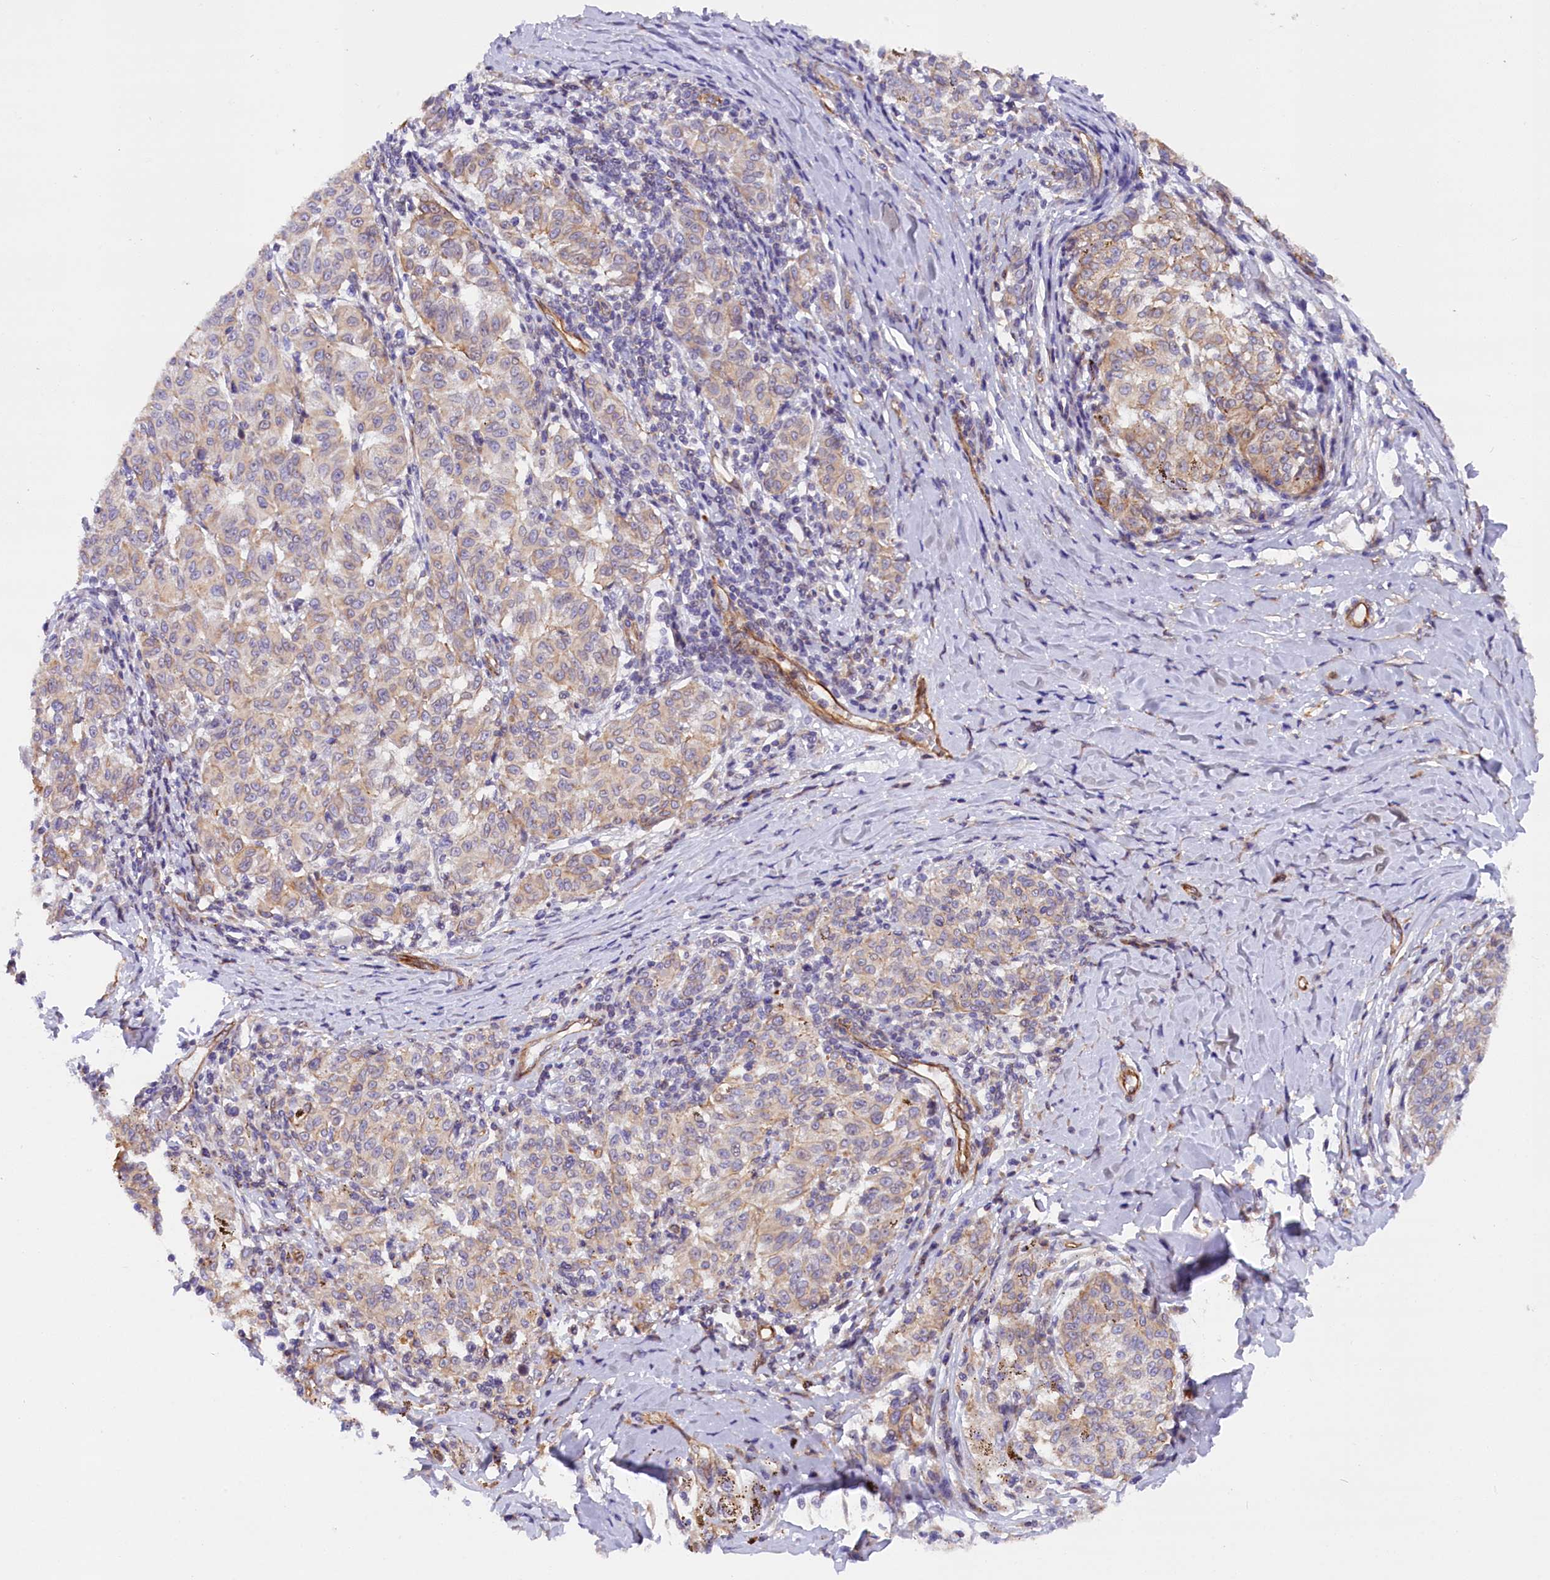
{"staining": {"intensity": "weak", "quantity": "25%-75%", "location": "cytoplasmic/membranous"}, "tissue": "melanoma", "cell_type": "Tumor cells", "image_type": "cancer", "snomed": [{"axis": "morphology", "description": "Malignant melanoma, NOS"}, {"axis": "topography", "description": "Skin"}], "caption": "An image showing weak cytoplasmic/membranous expression in about 25%-75% of tumor cells in melanoma, as visualized by brown immunohistochemical staining.", "gene": "MED20", "patient": {"sex": "female", "age": 72}}